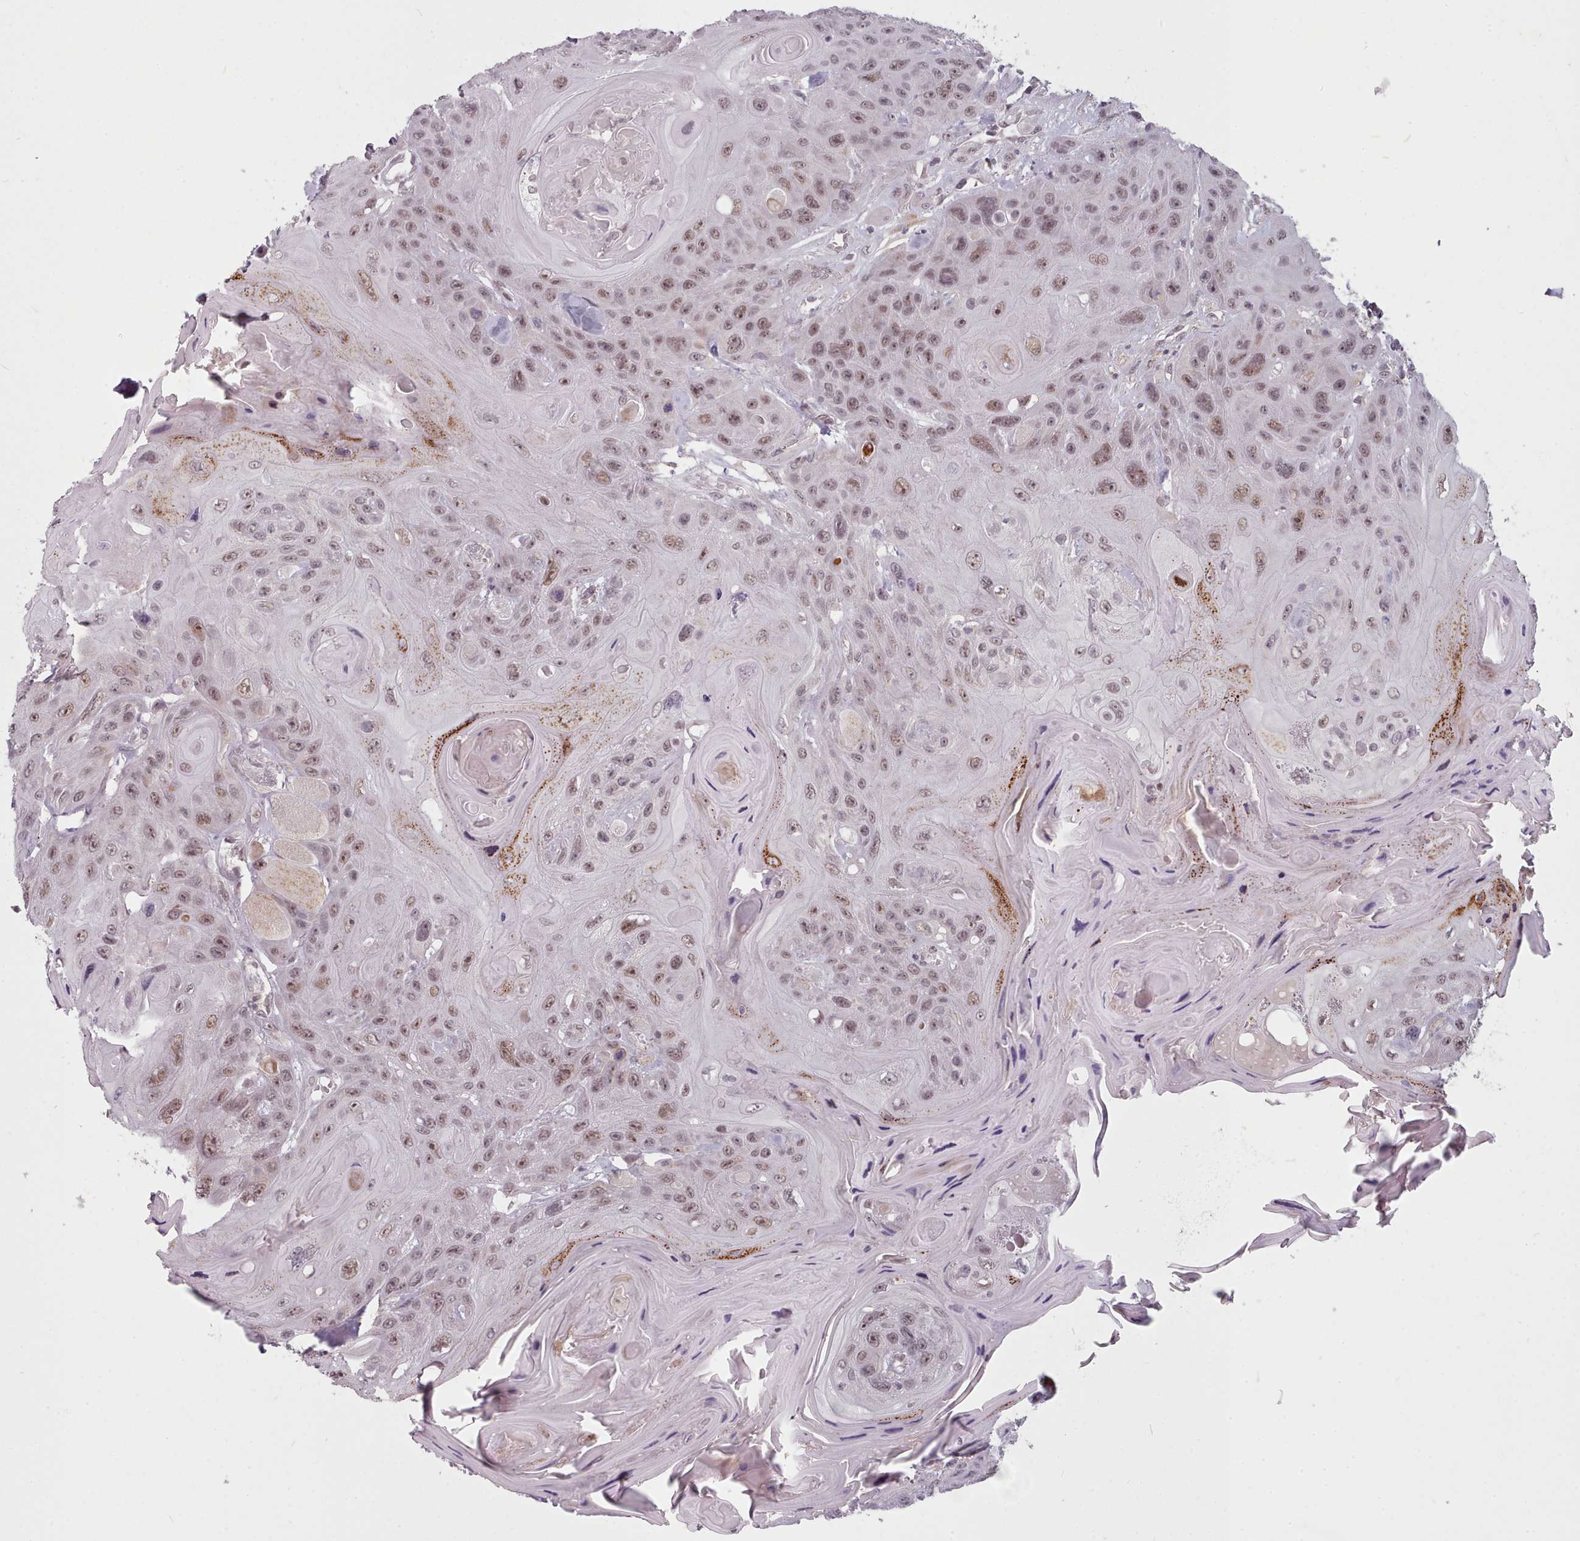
{"staining": {"intensity": "moderate", "quantity": ">75%", "location": "nuclear"}, "tissue": "head and neck cancer", "cell_type": "Tumor cells", "image_type": "cancer", "snomed": [{"axis": "morphology", "description": "Squamous cell carcinoma, NOS"}, {"axis": "topography", "description": "Head-Neck"}], "caption": "Brown immunohistochemical staining in head and neck cancer (squamous cell carcinoma) displays moderate nuclear expression in approximately >75% of tumor cells. (DAB (3,3'-diaminobenzidine) IHC with brightfield microscopy, high magnification).", "gene": "SRSF9", "patient": {"sex": "female", "age": 59}}